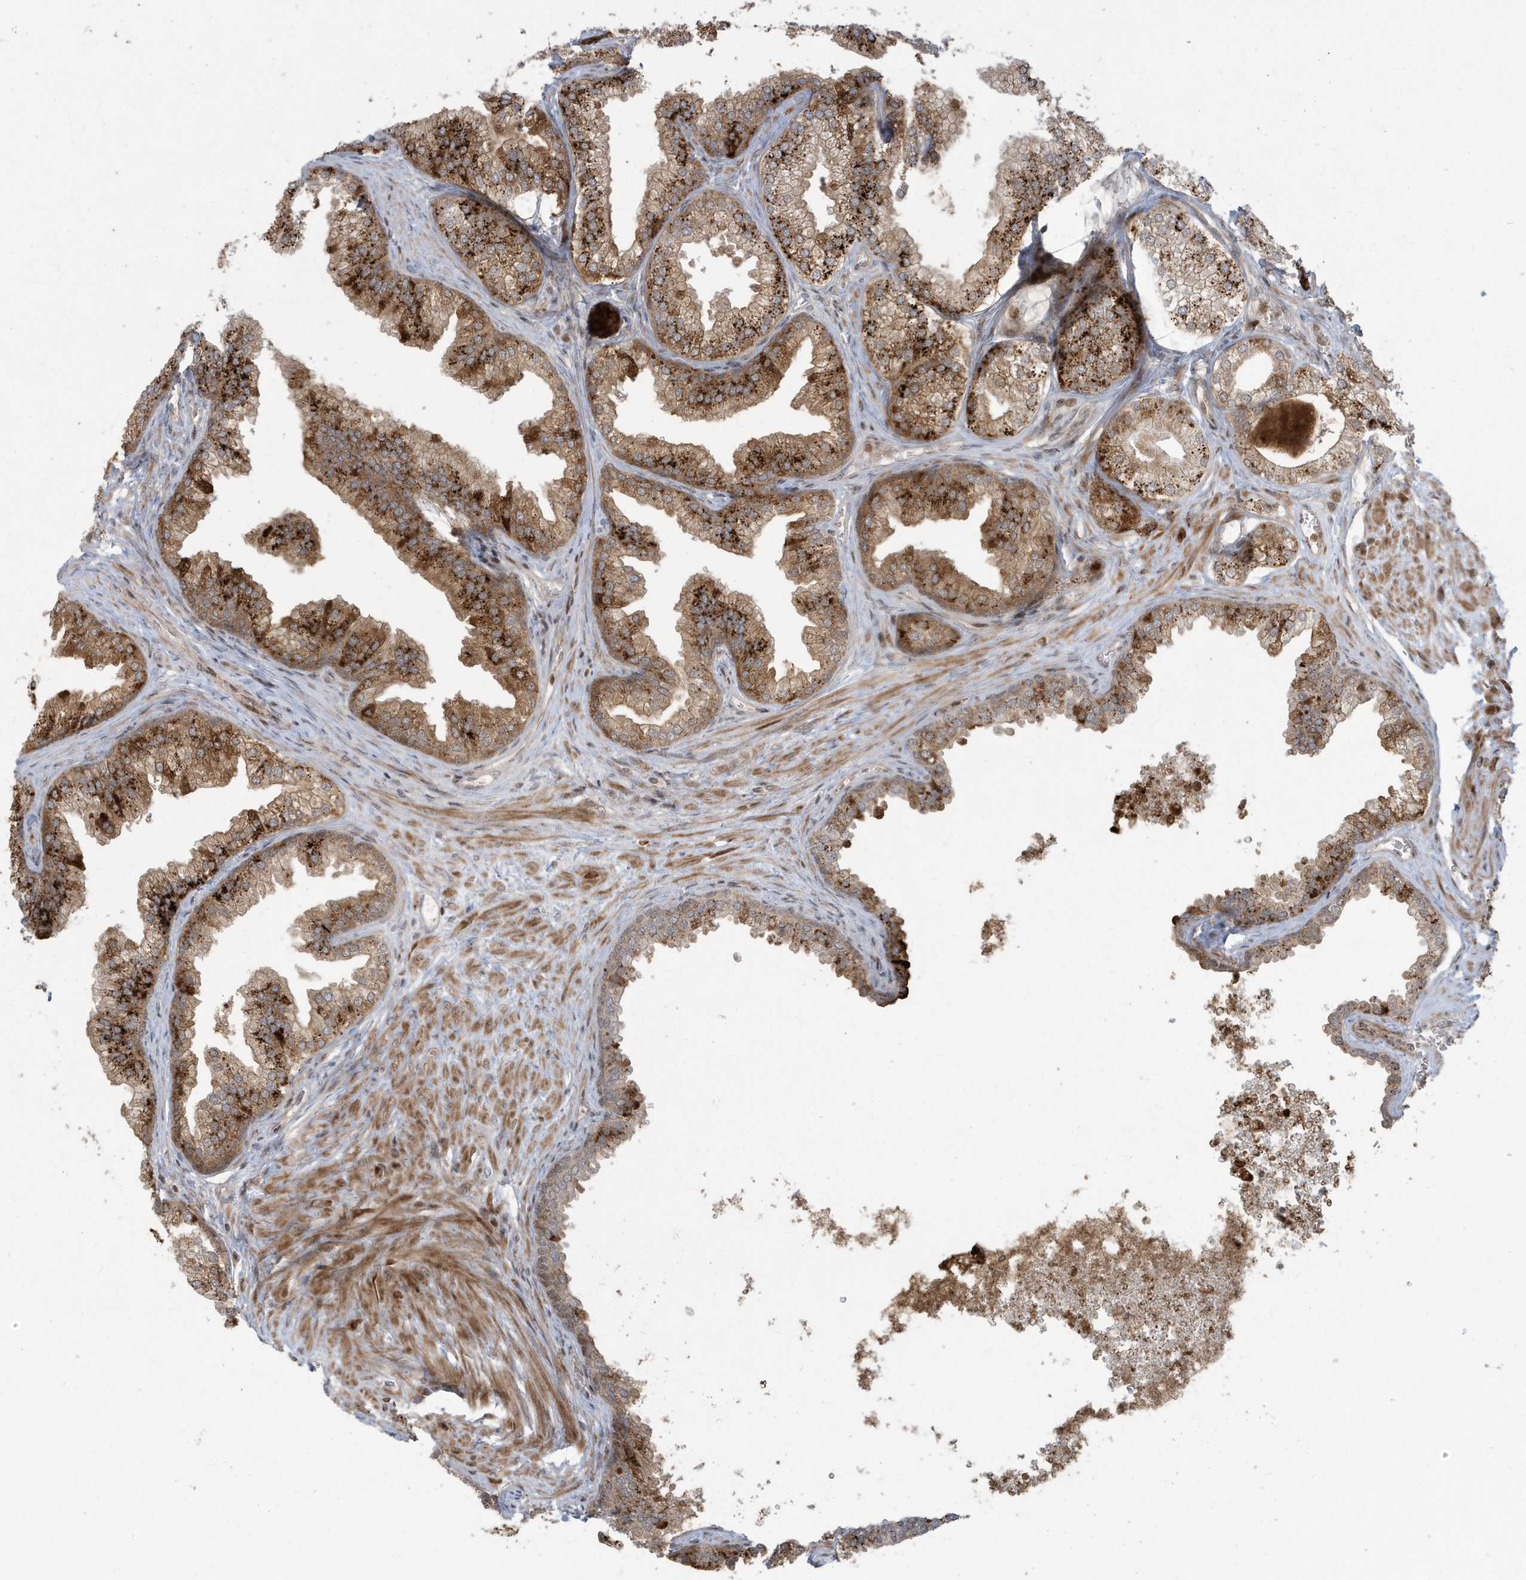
{"staining": {"intensity": "strong", "quantity": "25%-75%", "location": "cytoplasmic/membranous,nuclear"}, "tissue": "prostate", "cell_type": "Glandular cells", "image_type": "normal", "snomed": [{"axis": "morphology", "description": "Normal tissue, NOS"}, {"axis": "topography", "description": "Prostate"}], "caption": "The image exhibits a brown stain indicating the presence of a protein in the cytoplasmic/membranous,nuclear of glandular cells in prostate. The staining is performed using DAB brown chromogen to label protein expression. The nuclei are counter-stained blue using hematoxylin.", "gene": "C1orf52", "patient": {"sex": "male", "age": 76}}